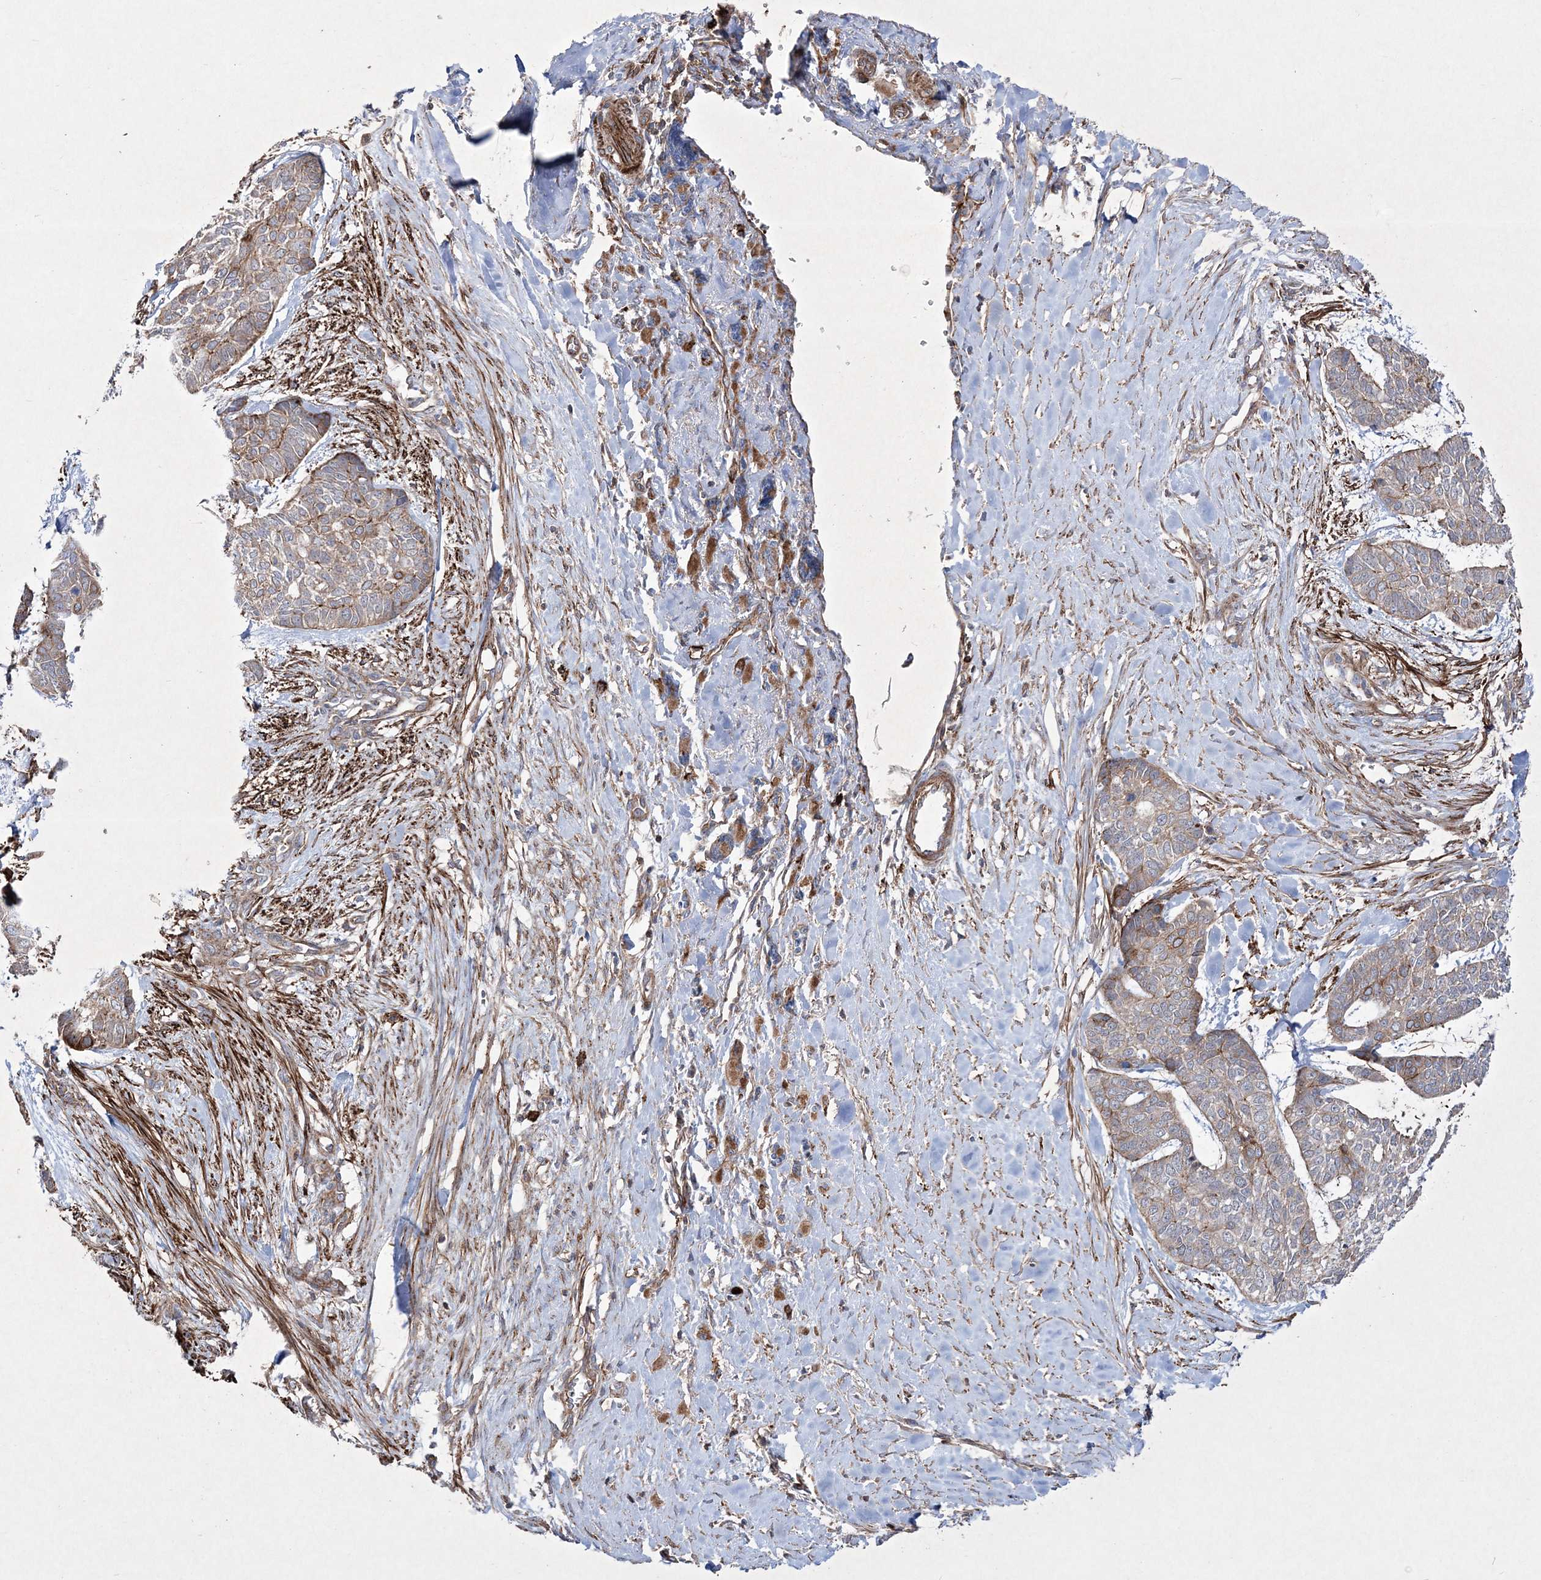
{"staining": {"intensity": "moderate", "quantity": "<25%", "location": "cytoplasmic/membranous"}, "tissue": "skin cancer", "cell_type": "Tumor cells", "image_type": "cancer", "snomed": [{"axis": "morphology", "description": "Basal cell carcinoma"}, {"axis": "topography", "description": "Skin"}], "caption": "Skin cancer stained with a protein marker displays moderate staining in tumor cells.", "gene": "RICTOR", "patient": {"sex": "female", "age": 64}}